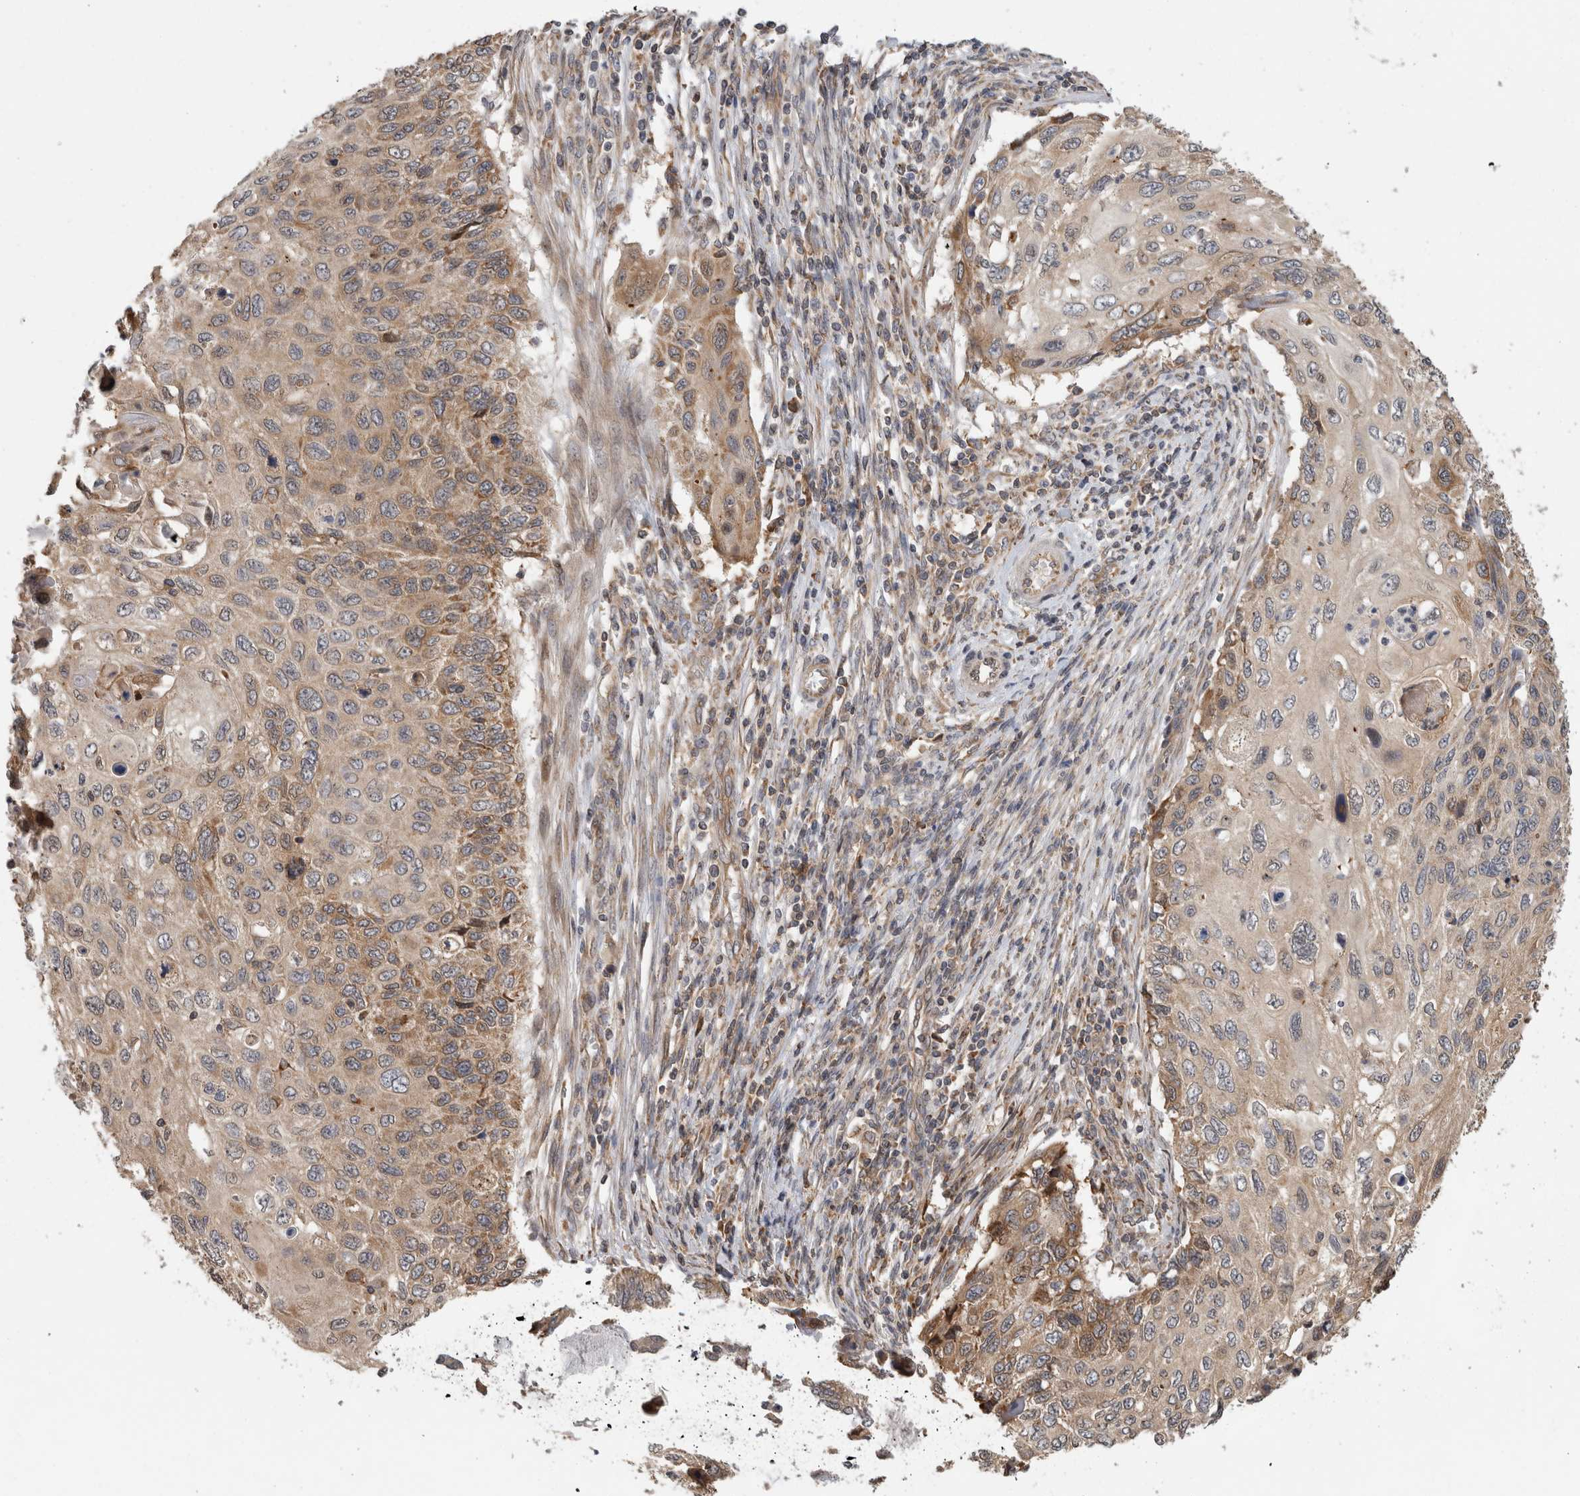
{"staining": {"intensity": "moderate", "quantity": "25%-75%", "location": "cytoplasmic/membranous"}, "tissue": "cervical cancer", "cell_type": "Tumor cells", "image_type": "cancer", "snomed": [{"axis": "morphology", "description": "Squamous cell carcinoma, NOS"}, {"axis": "topography", "description": "Cervix"}], "caption": "Cervical squamous cell carcinoma was stained to show a protein in brown. There is medium levels of moderate cytoplasmic/membranous staining in approximately 25%-75% of tumor cells. The protein of interest is shown in brown color, while the nuclei are stained blue.", "gene": "PARP6", "patient": {"sex": "female", "age": 70}}